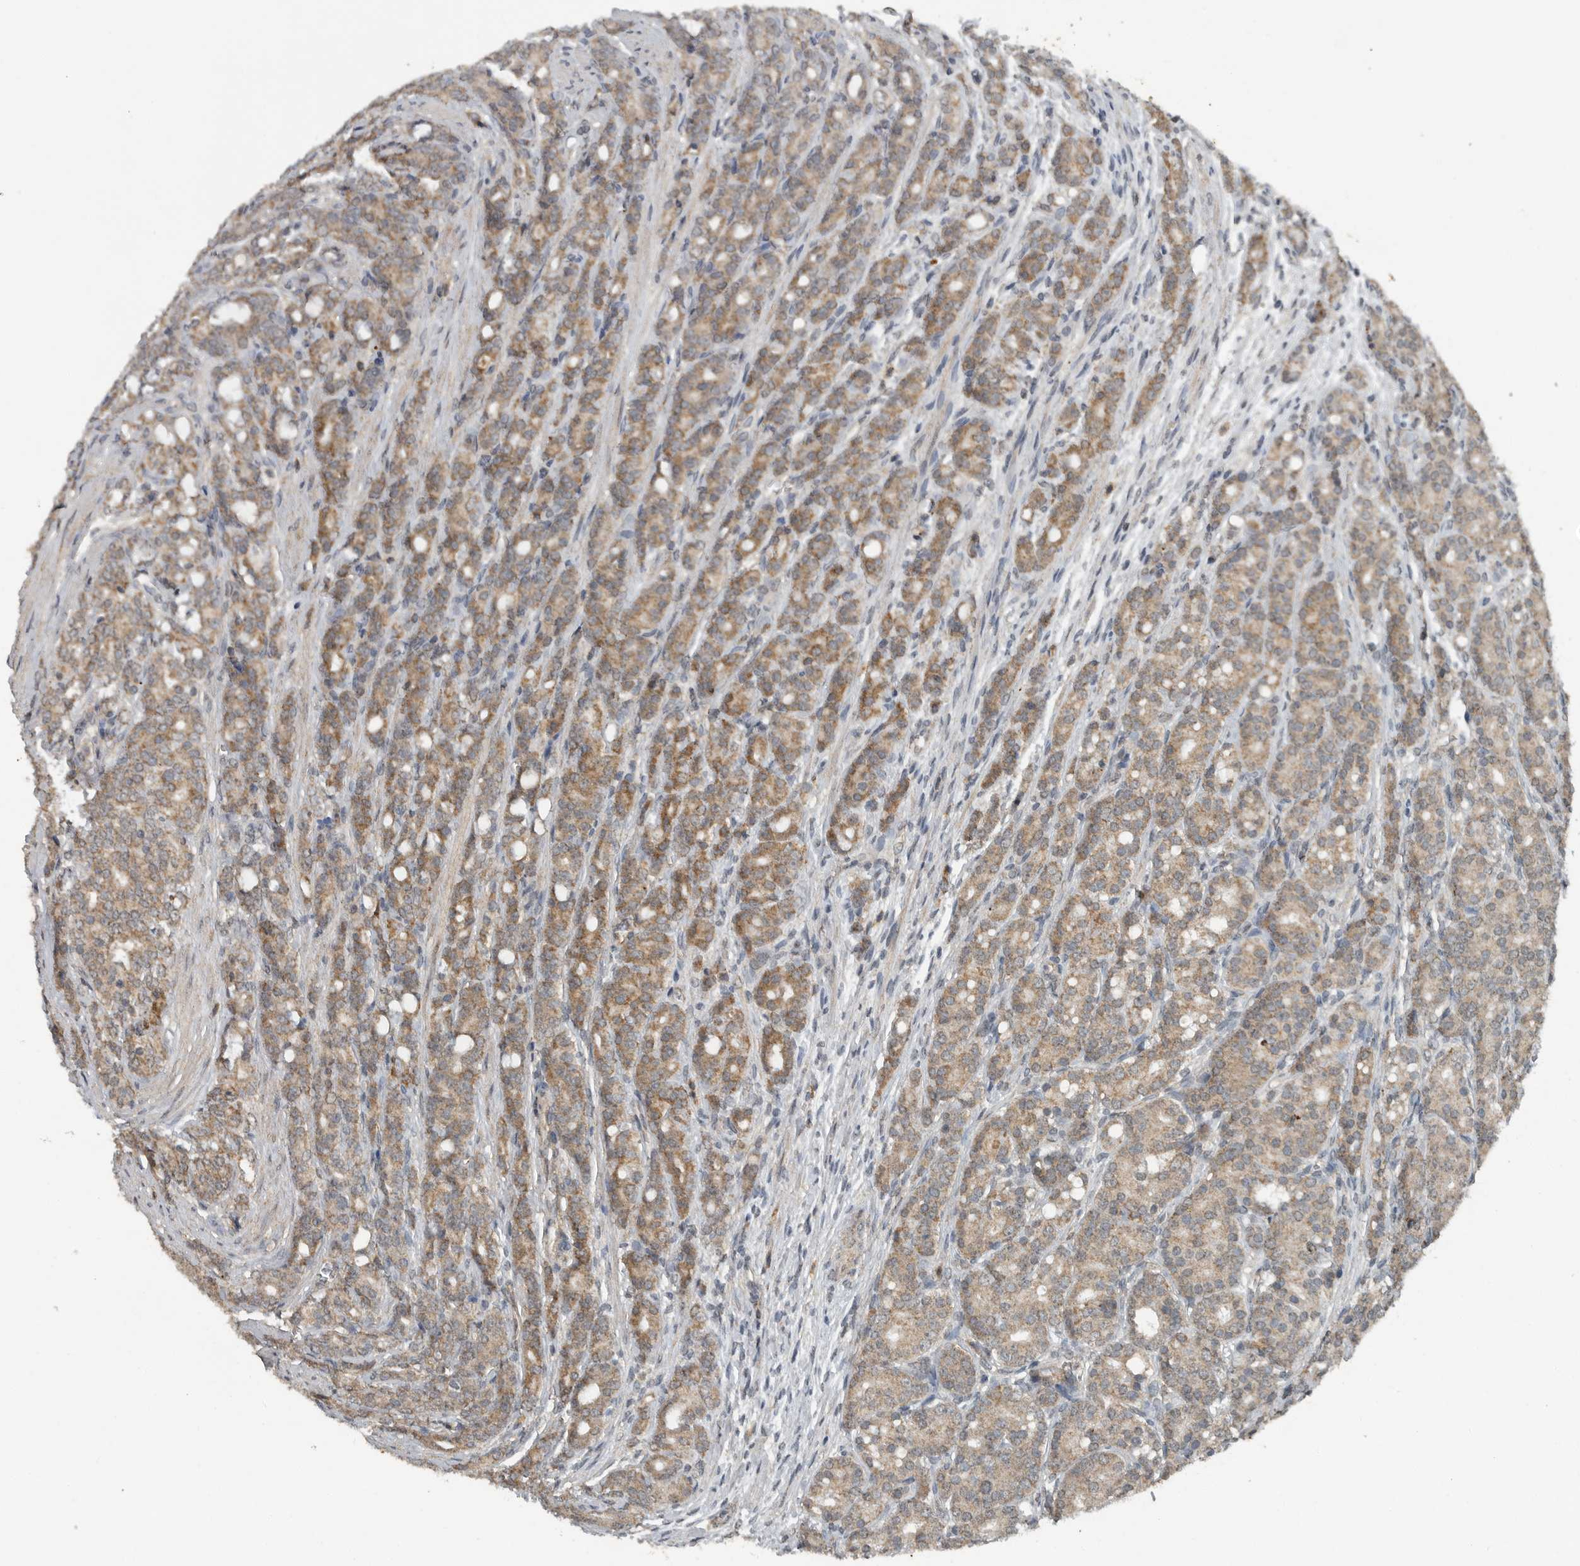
{"staining": {"intensity": "moderate", "quantity": ">75%", "location": "cytoplasmic/membranous"}, "tissue": "prostate cancer", "cell_type": "Tumor cells", "image_type": "cancer", "snomed": [{"axis": "morphology", "description": "Adenocarcinoma, High grade"}, {"axis": "topography", "description": "Prostate"}], "caption": "Prostate cancer (adenocarcinoma (high-grade)) tissue exhibits moderate cytoplasmic/membranous expression in approximately >75% of tumor cells, visualized by immunohistochemistry.", "gene": "IL6ST", "patient": {"sex": "male", "age": 62}}